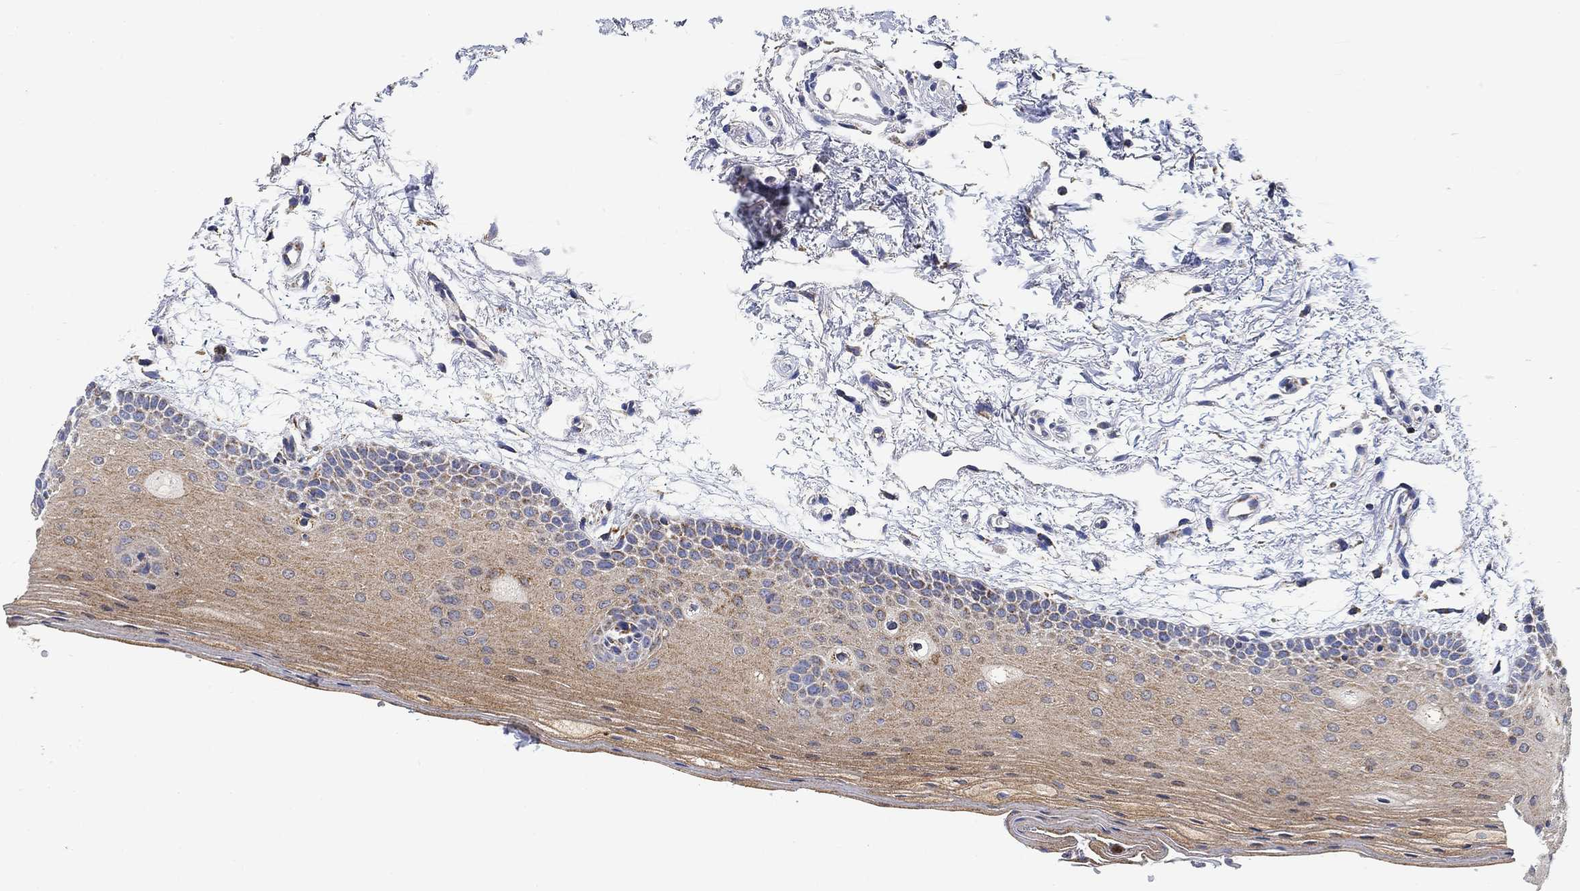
{"staining": {"intensity": "weak", "quantity": "25%-75%", "location": "cytoplasmic/membranous"}, "tissue": "oral mucosa", "cell_type": "Squamous epithelial cells", "image_type": "normal", "snomed": [{"axis": "morphology", "description": "Normal tissue, NOS"}, {"axis": "topography", "description": "Oral tissue"}, {"axis": "topography", "description": "Tounge, NOS"}], "caption": "Oral mucosa stained for a protein (brown) displays weak cytoplasmic/membranous positive positivity in about 25%-75% of squamous epithelial cells.", "gene": "NDUFS3", "patient": {"sex": "female", "age": 86}}